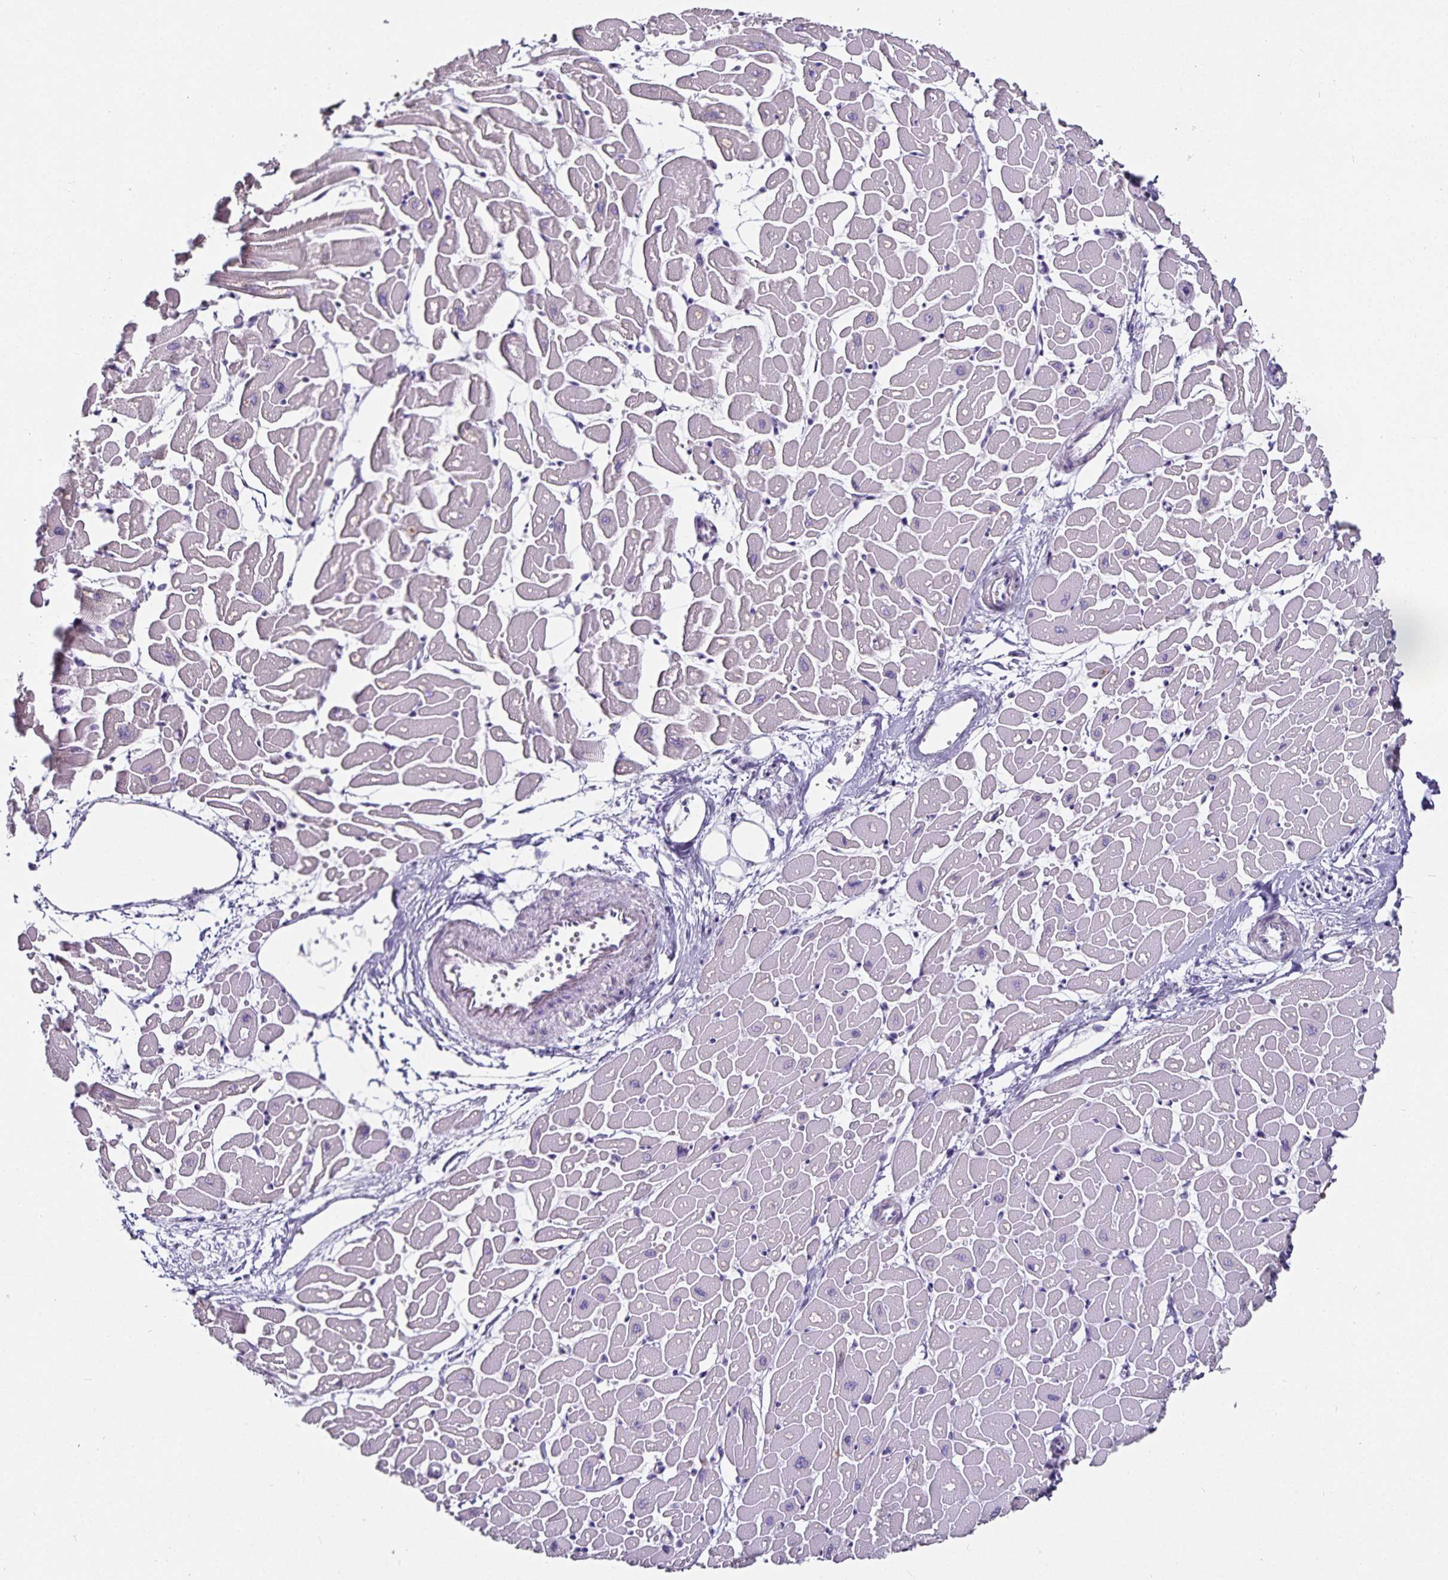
{"staining": {"intensity": "negative", "quantity": "none", "location": "none"}, "tissue": "heart muscle", "cell_type": "Cardiomyocytes", "image_type": "normal", "snomed": [{"axis": "morphology", "description": "Normal tissue, NOS"}, {"axis": "topography", "description": "Heart"}], "caption": "Immunohistochemistry photomicrograph of benign human heart muscle stained for a protein (brown), which exhibits no expression in cardiomyocytes.", "gene": "CA12", "patient": {"sex": "male", "age": 57}}